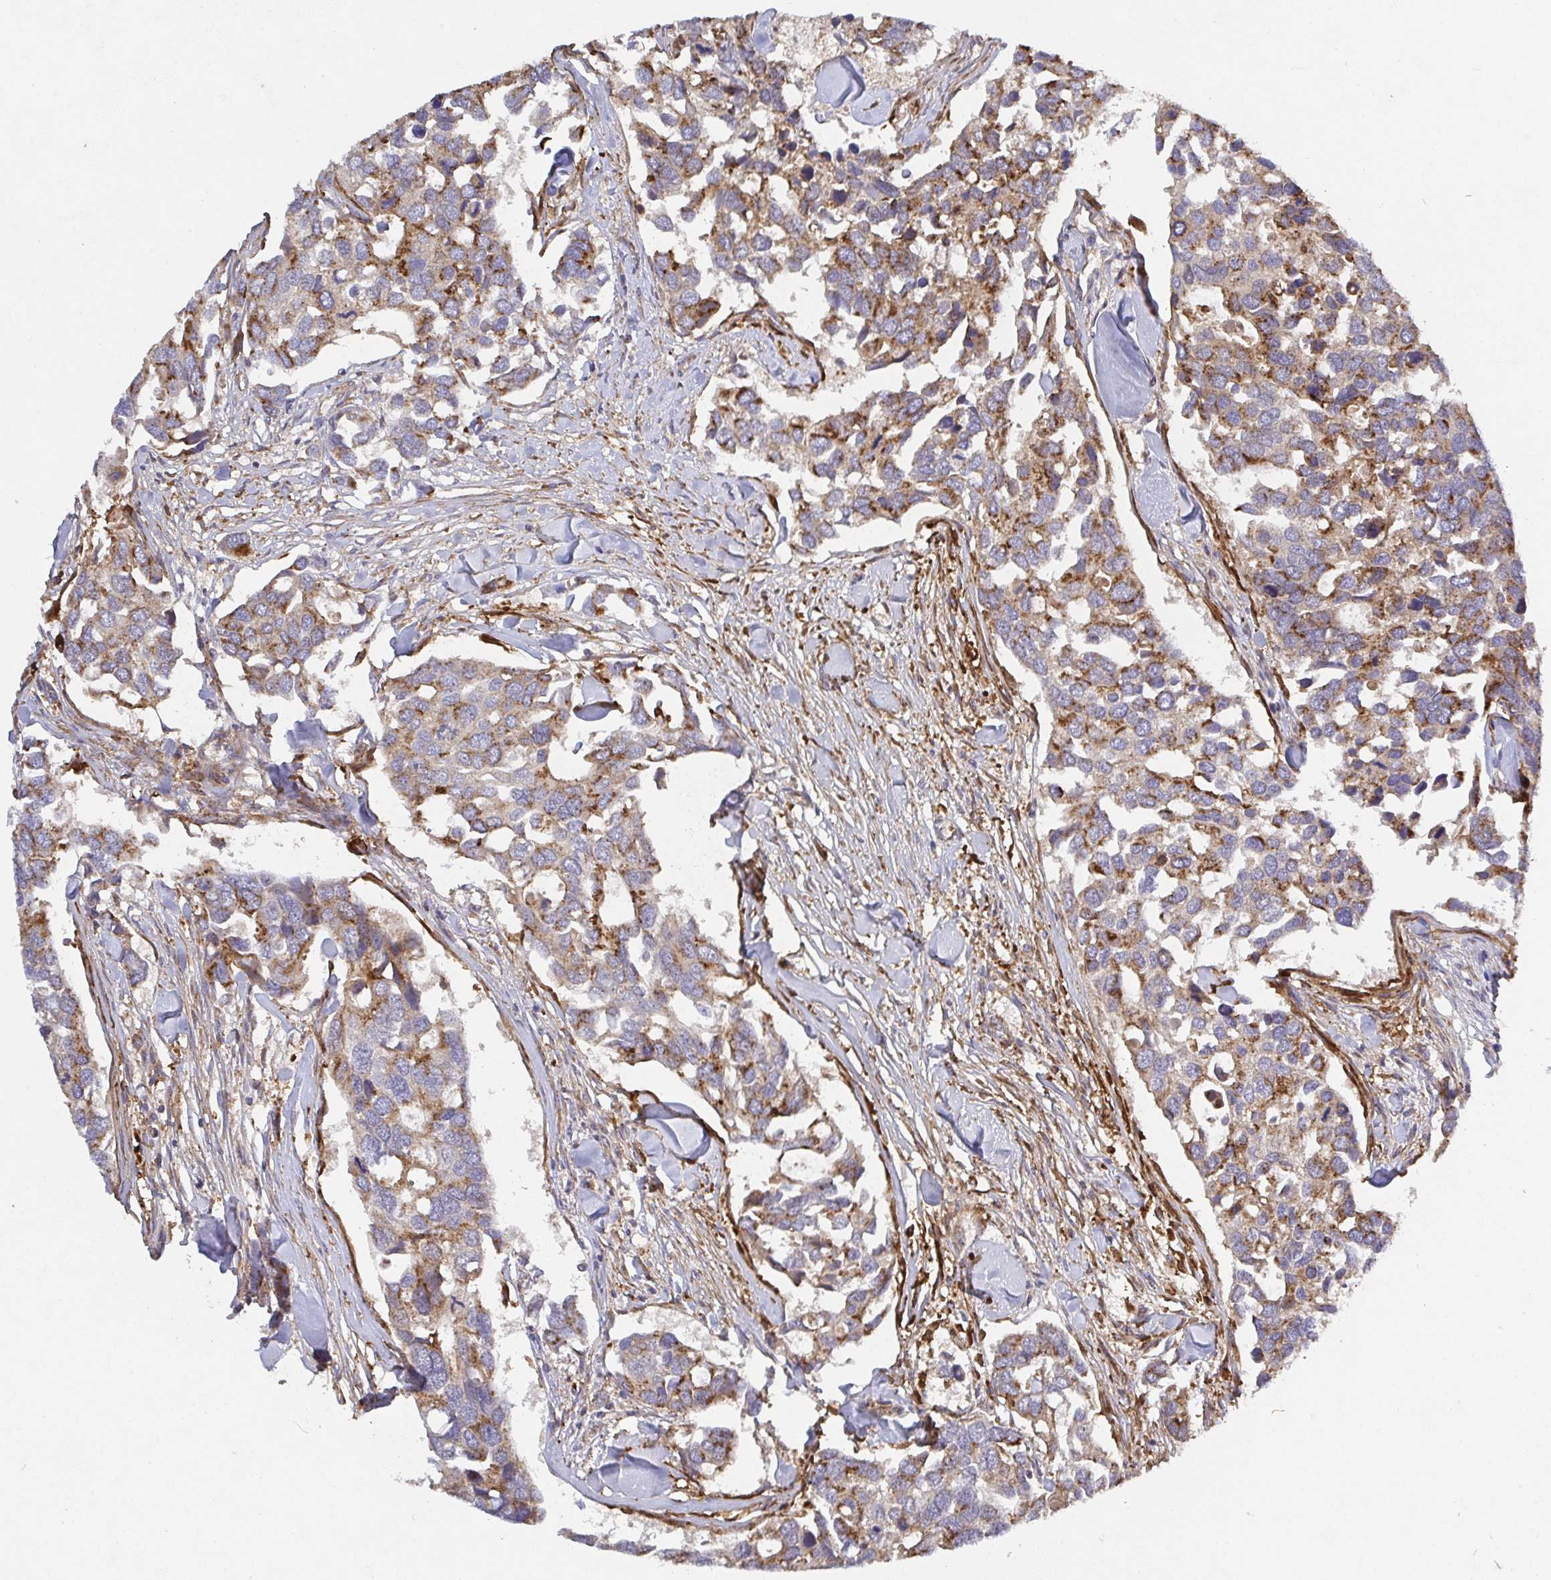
{"staining": {"intensity": "moderate", "quantity": ">75%", "location": "cytoplasmic/membranous"}, "tissue": "breast cancer", "cell_type": "Tumor cells", "image_type": "cancer", "snomed": [{"axis": "morphology", "description": "Duct carcinoma"}, {"axis": "topography", "description": "Breast"}], "caption": "IHC of human breast cancer (invasive ductal carcinoma) shows medium levels of moderate cytoplasmic/membranous positivity in approximately >75% of tumor cells. The protein of interest is shown in brown color, while the nuclei are stained blue.", "gene": "TM9SF4", "patient": {"sex": "female", "age": 83}}